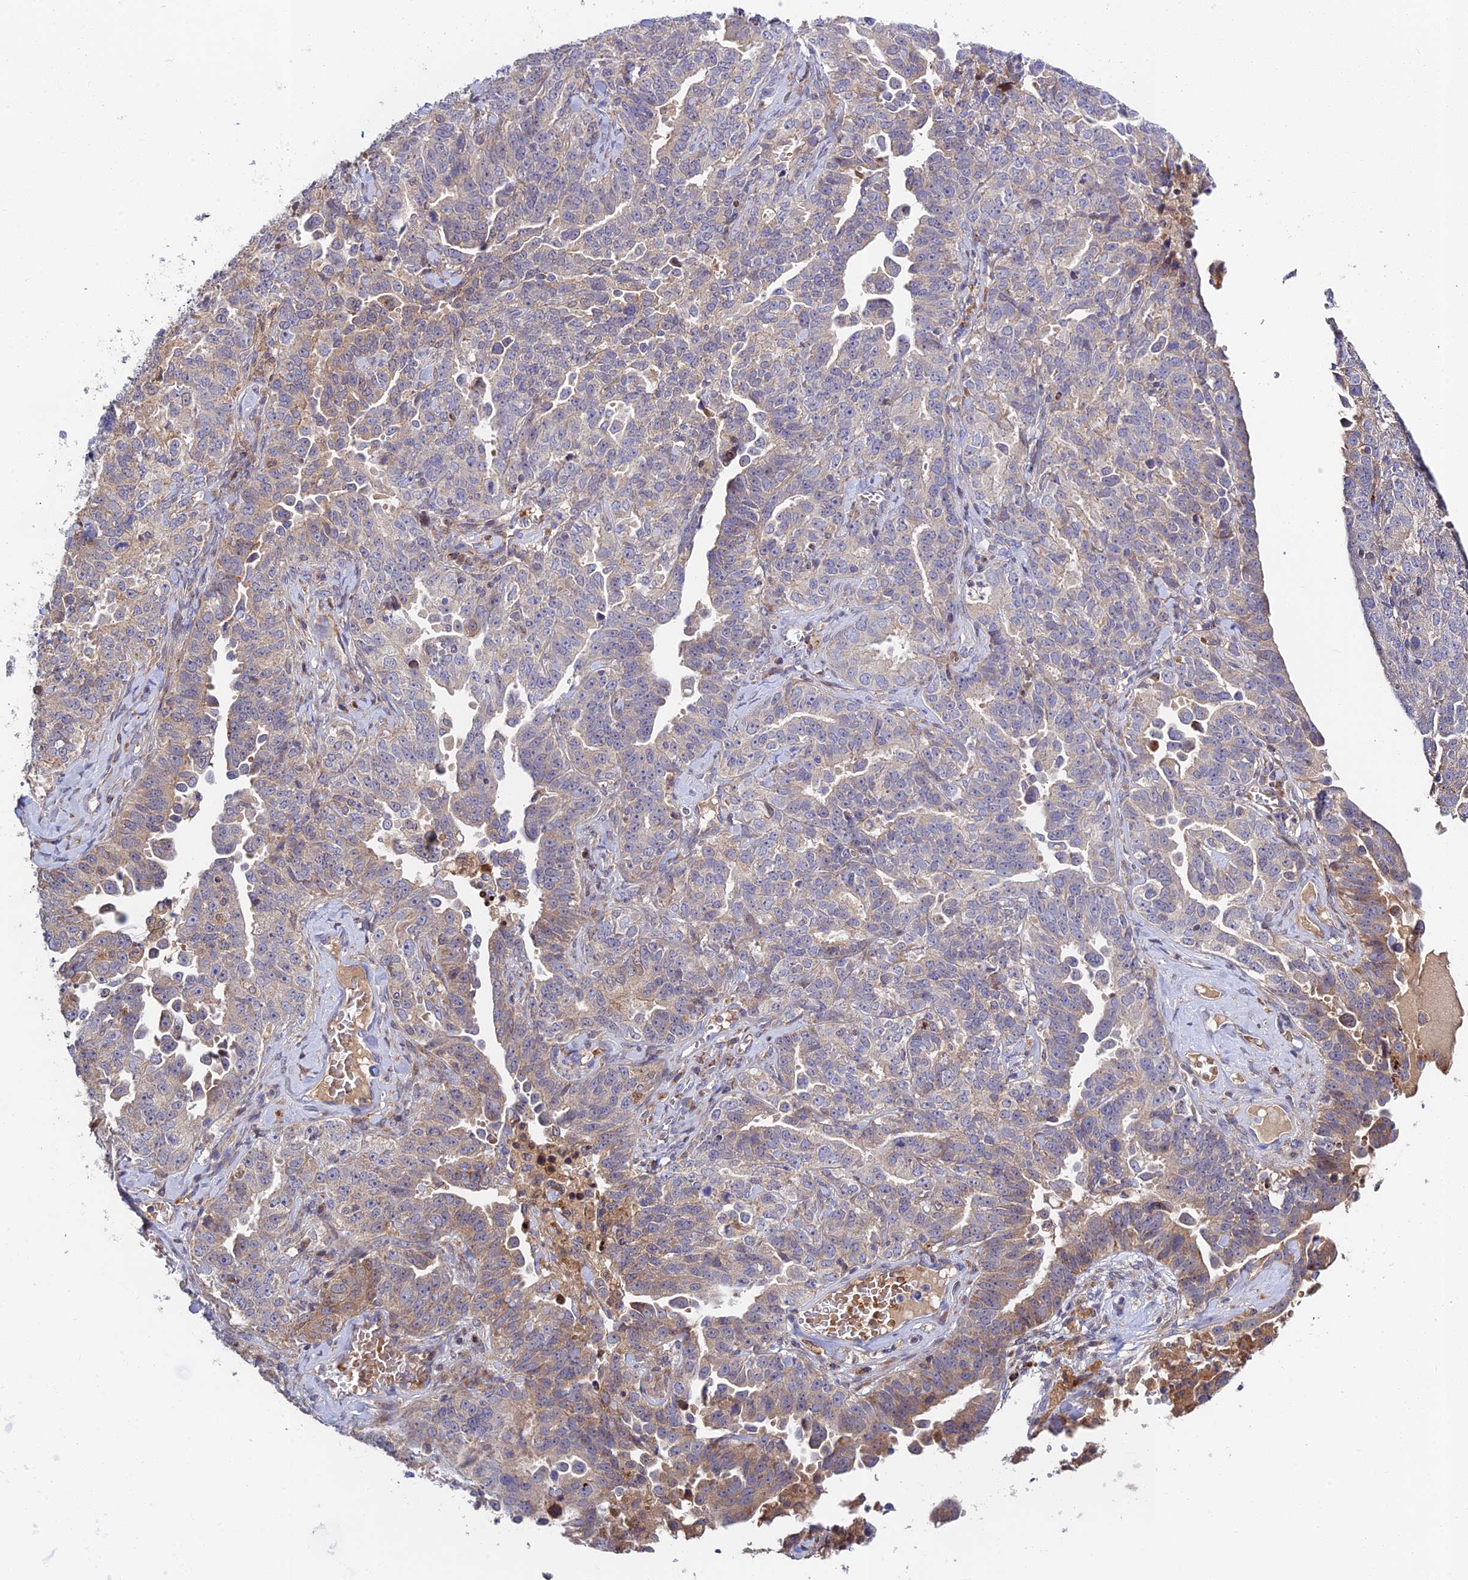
{"staining": {"intensity": "weak", "quantity": "<25%", "location": "cytoplasmic/membranous"}, "tissue": "ovarian cancer", "cell_type": "Tumor cells", "image_type": "cancer", "snomed": [{"axis": "morphology", "description": "Carcinoma, endometroid"}, {"axis": "topography", "description": "Ovary"}], "caption": "Immunohistochemistry (IHC) photomicrograph of human ovarian endometroid carcinoma stained for a protein (brown), which exhibits no positivity in tumor cells.", "gene": "FUOM", "patient": {"sex": "female", "age": 62}}